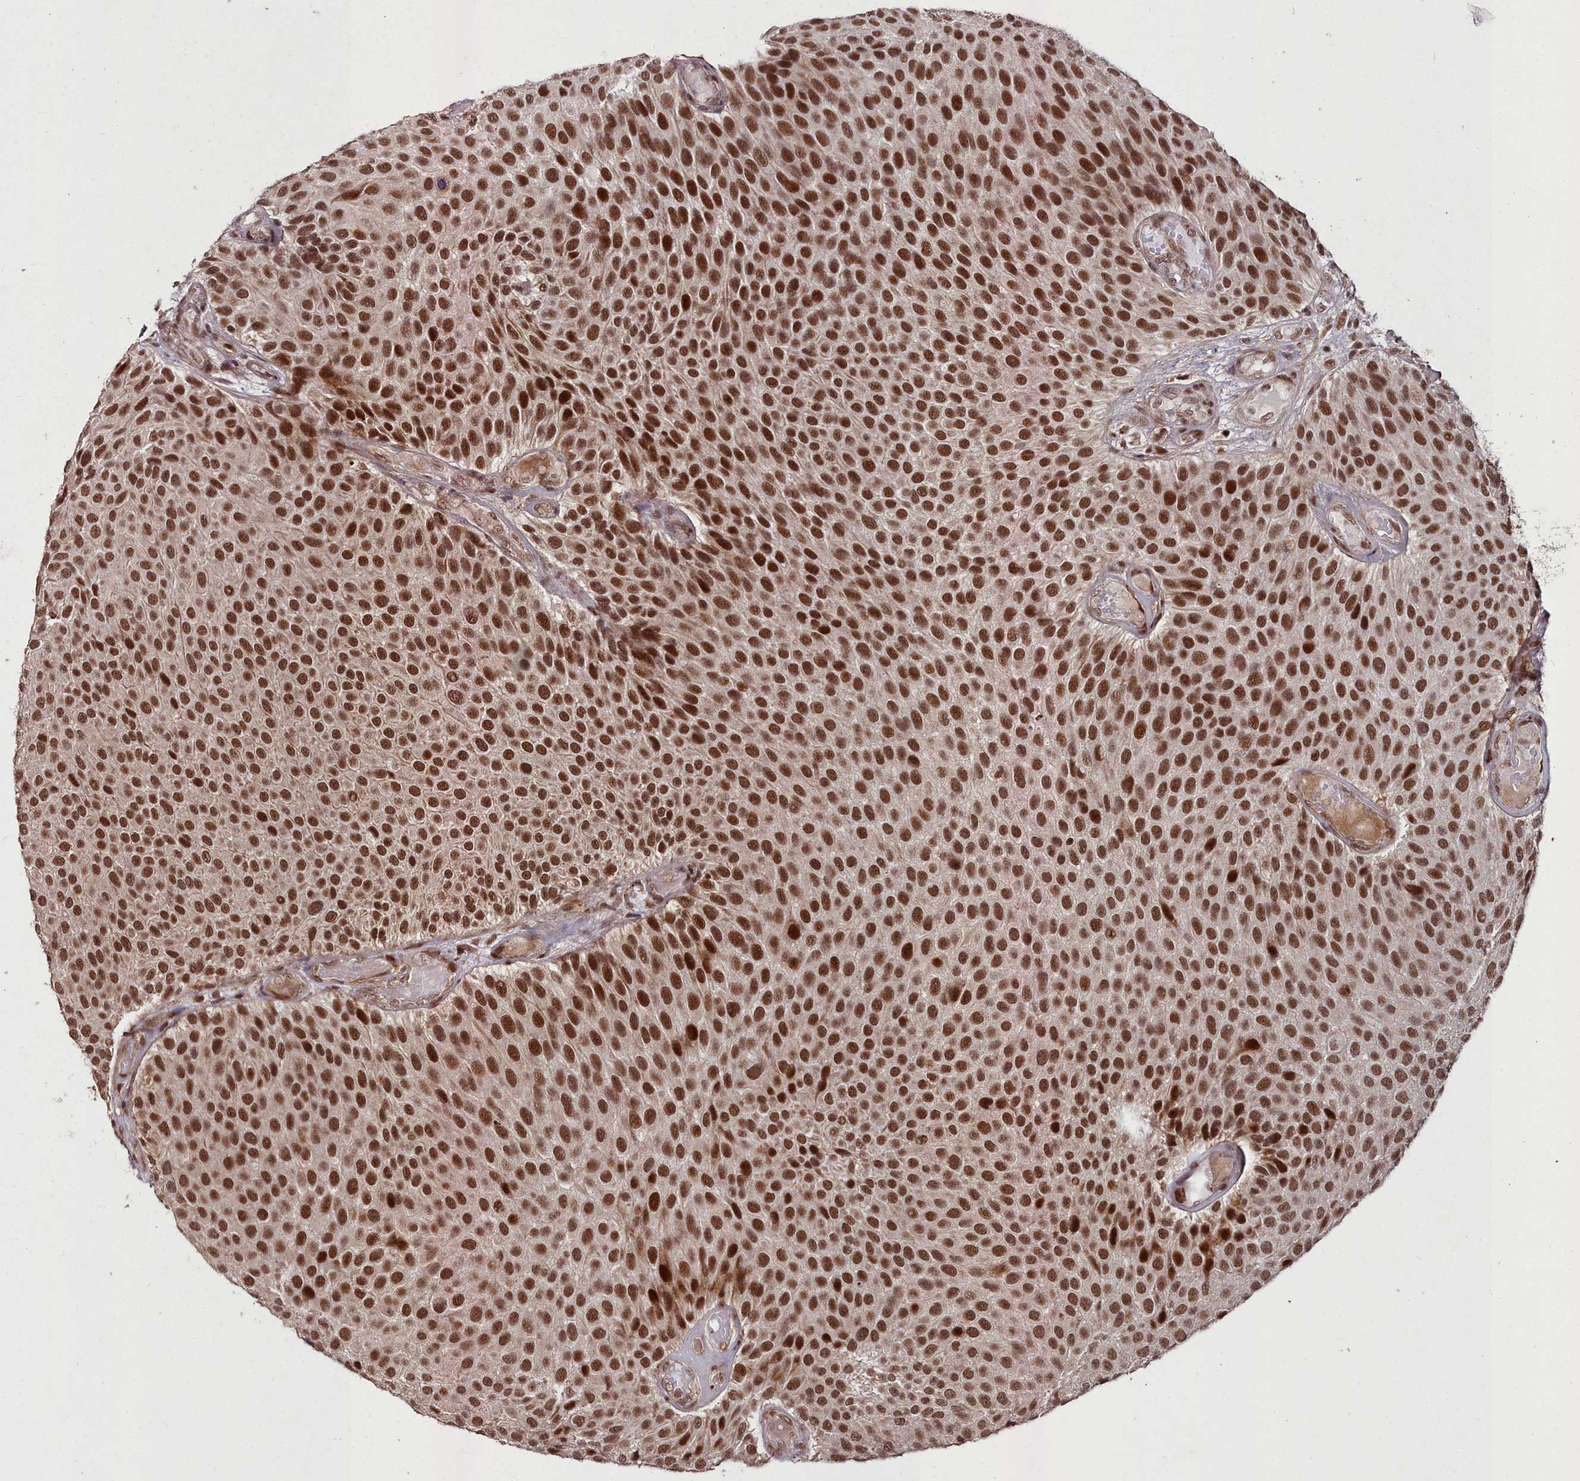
{"staining": {"intensity": "strong", "quantity": ">75%", "location": "nuclear"}, "tissue": "urothelial cancer", "cell_type": "Tumor cells", "image_type": "cancer", "snomed": [{"axis": "morphology", "description": "Urothelial carcinoma, Low grade"}, {"axis": "topography", "description": "Urinary bladder"}], "caption": "Tumor cells display high levels of strong nuclear expression in approximately >75% of cells in human urothelial carcinoma (low-grade).", "gene": "CXXC1", "patient": {"sex": "male", "age": 89}}